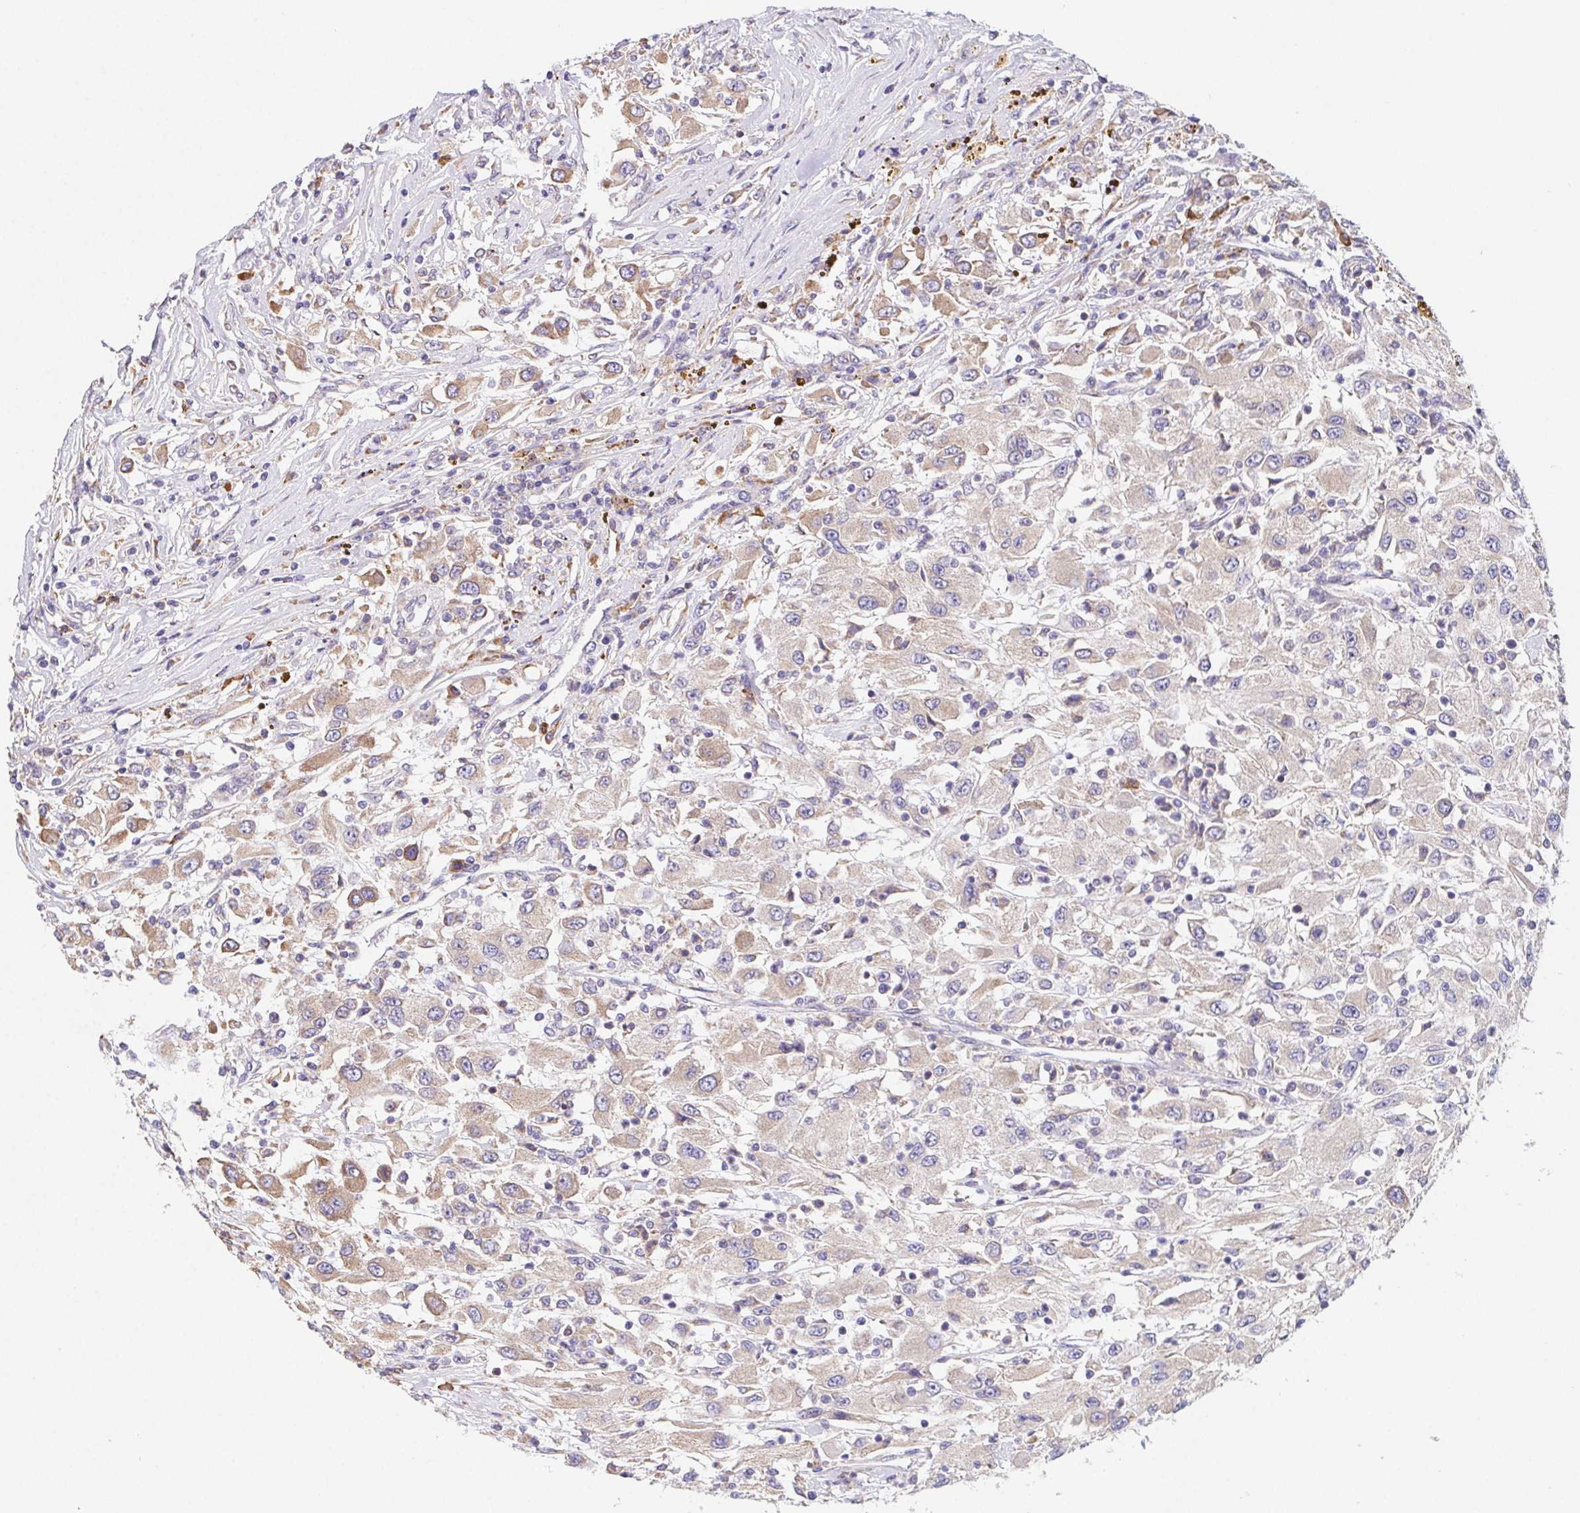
{"staining": {"intensity": "weak", "quantity": "25%-75%", "location": "cytoplasmic/membranous"}, "tissue": "renal cancer", "cell_type": "Tumor cells", "image_type": "cancer", "snomed": [{"axis": "morphology", "description": "Adenocarcinoma, NOS"}, {"axis": "topography", "description": "Kidney"}], "caption": "Weak cytoplasmic/membranous protein staining is appreciated in approximately 25%-75% of tumor cells in adenocarcinoma (renal).", "gene": "ADAM8", "patient": {"sex": "female", "age": 67}}